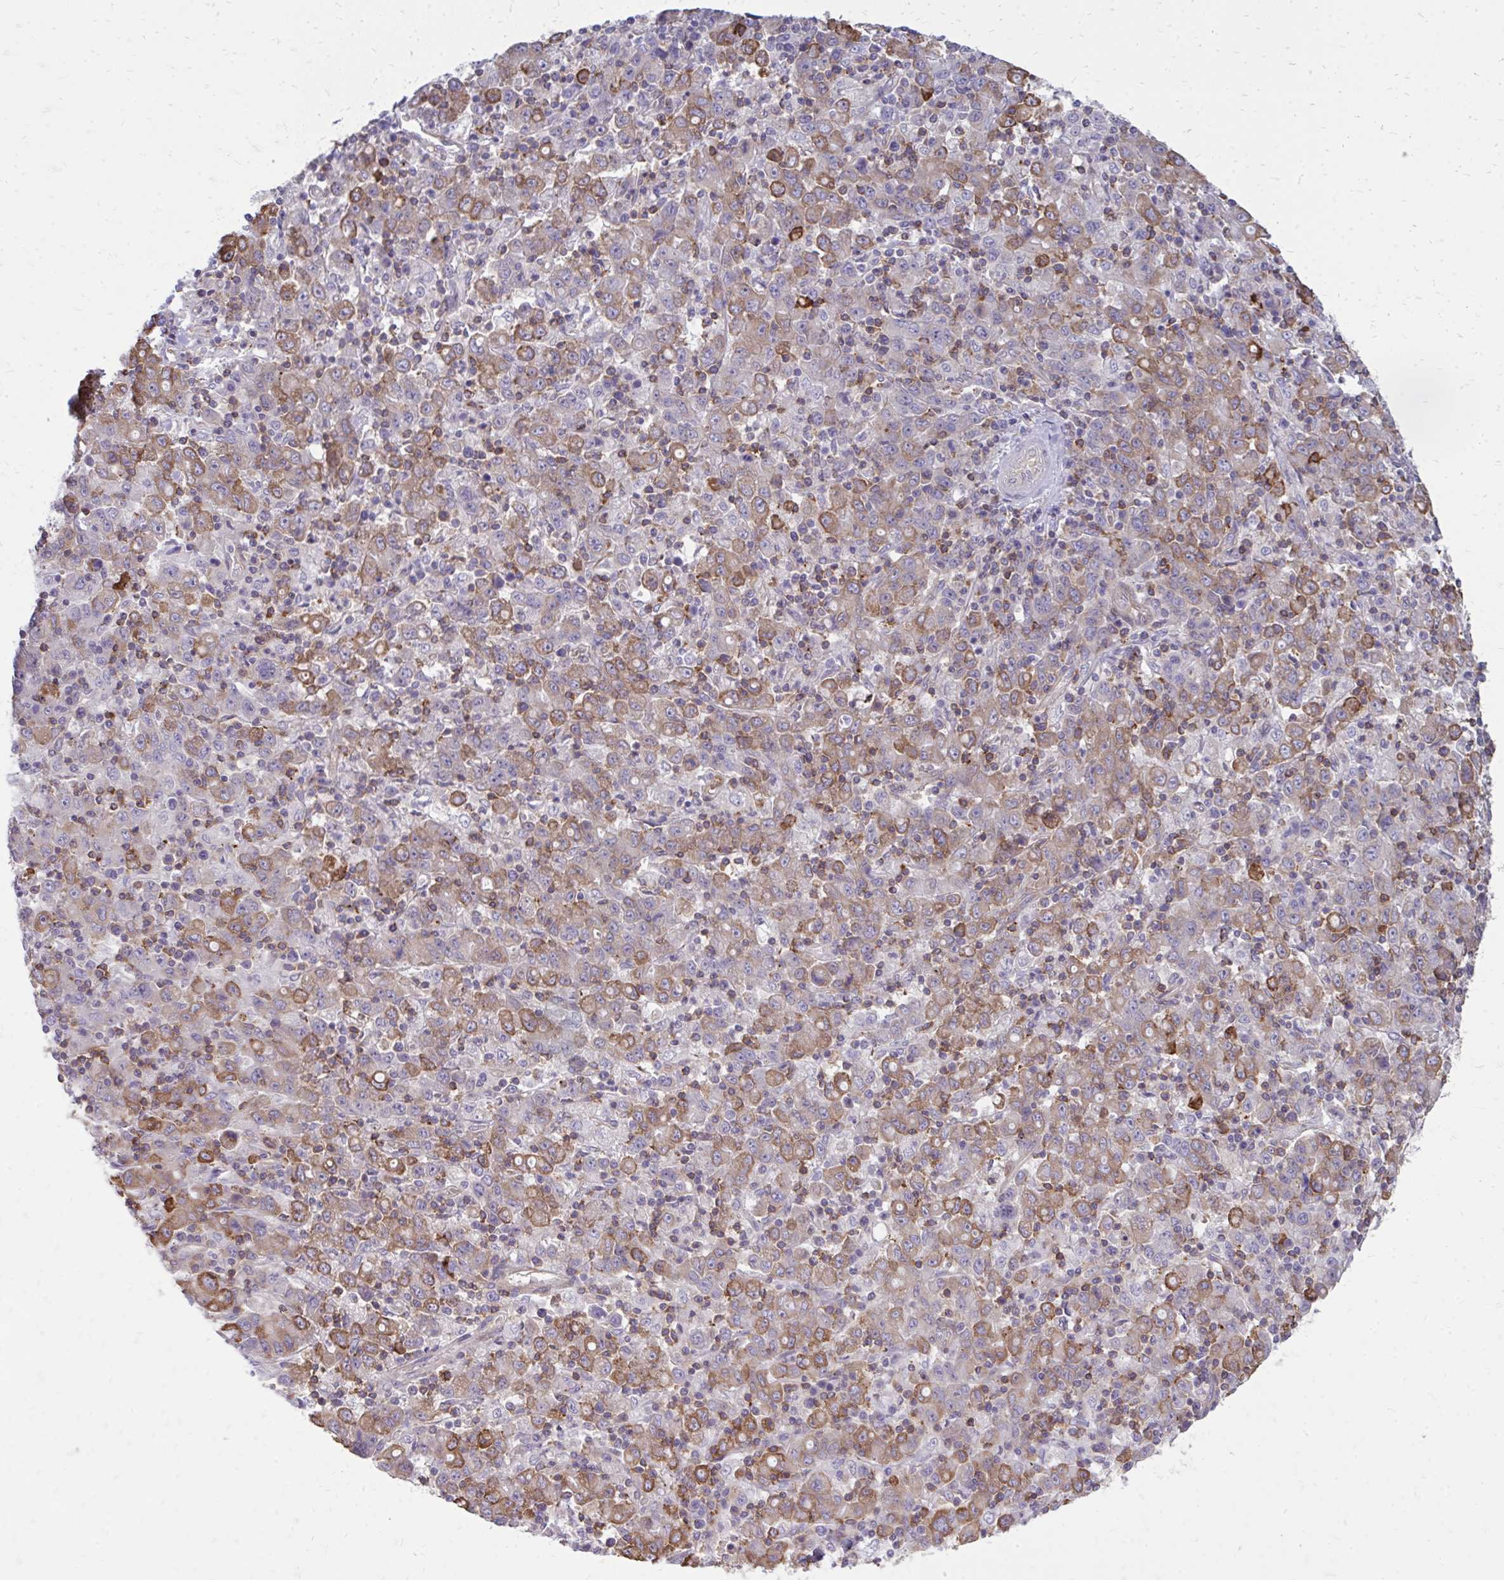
{"staining": {"intensity": "moderate", "quantity": "25%-75%", "location": "cytoplasmic/membranous"}, "tissue": "stomach cancer", "cell_type": "Tumor cells", "image_type": "cancer", "snomed": [{"axis": "morphology", "description": "Adenocarcinoma, NOS"}, {"axis": "topography", "description": "Stomach, upper"}], "caption": "Tumor cells exhibit moderate cytoplasmic/membranous positivity in about 25%-75% of cells in stomach cancer (adenocarcinoma).", "gene": "ASAP1", "patient": {"sex": "male", "age": 69}}